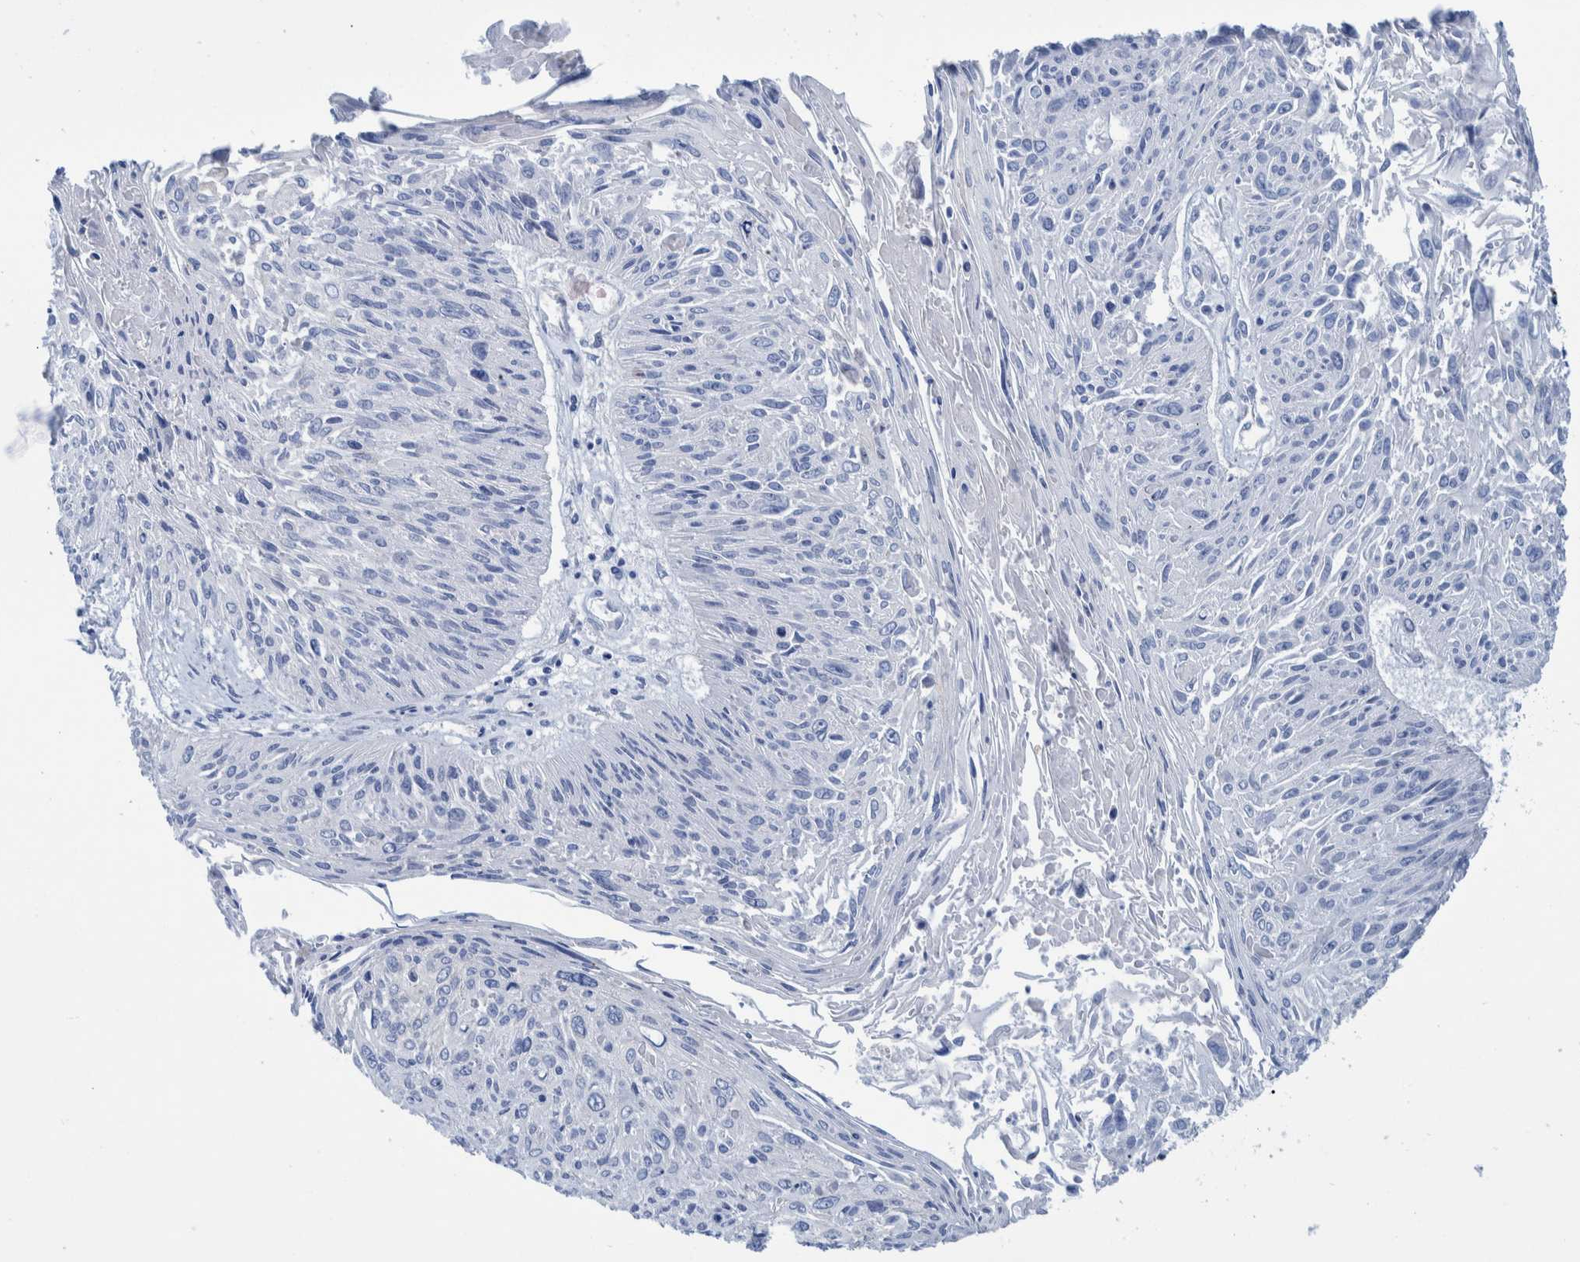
{"staining": {"intensity": "negative", "quantity": "none", "location": "none"}, "tissue": "cervical cancer", "cell_type": "Tumor cells", "image_type": "cancer", "snomed": [{"axis": "morphology", "description": "Squamous cell carcinoma, NOS"}, {"axis": "topography", "description": "Cervix"}], "caption": "The image demonstrates no staining of tumor cells in cervical squamous cell carcinoma.", "gene": "MKS1", "patient": {"sex": "female", "age": 51}}